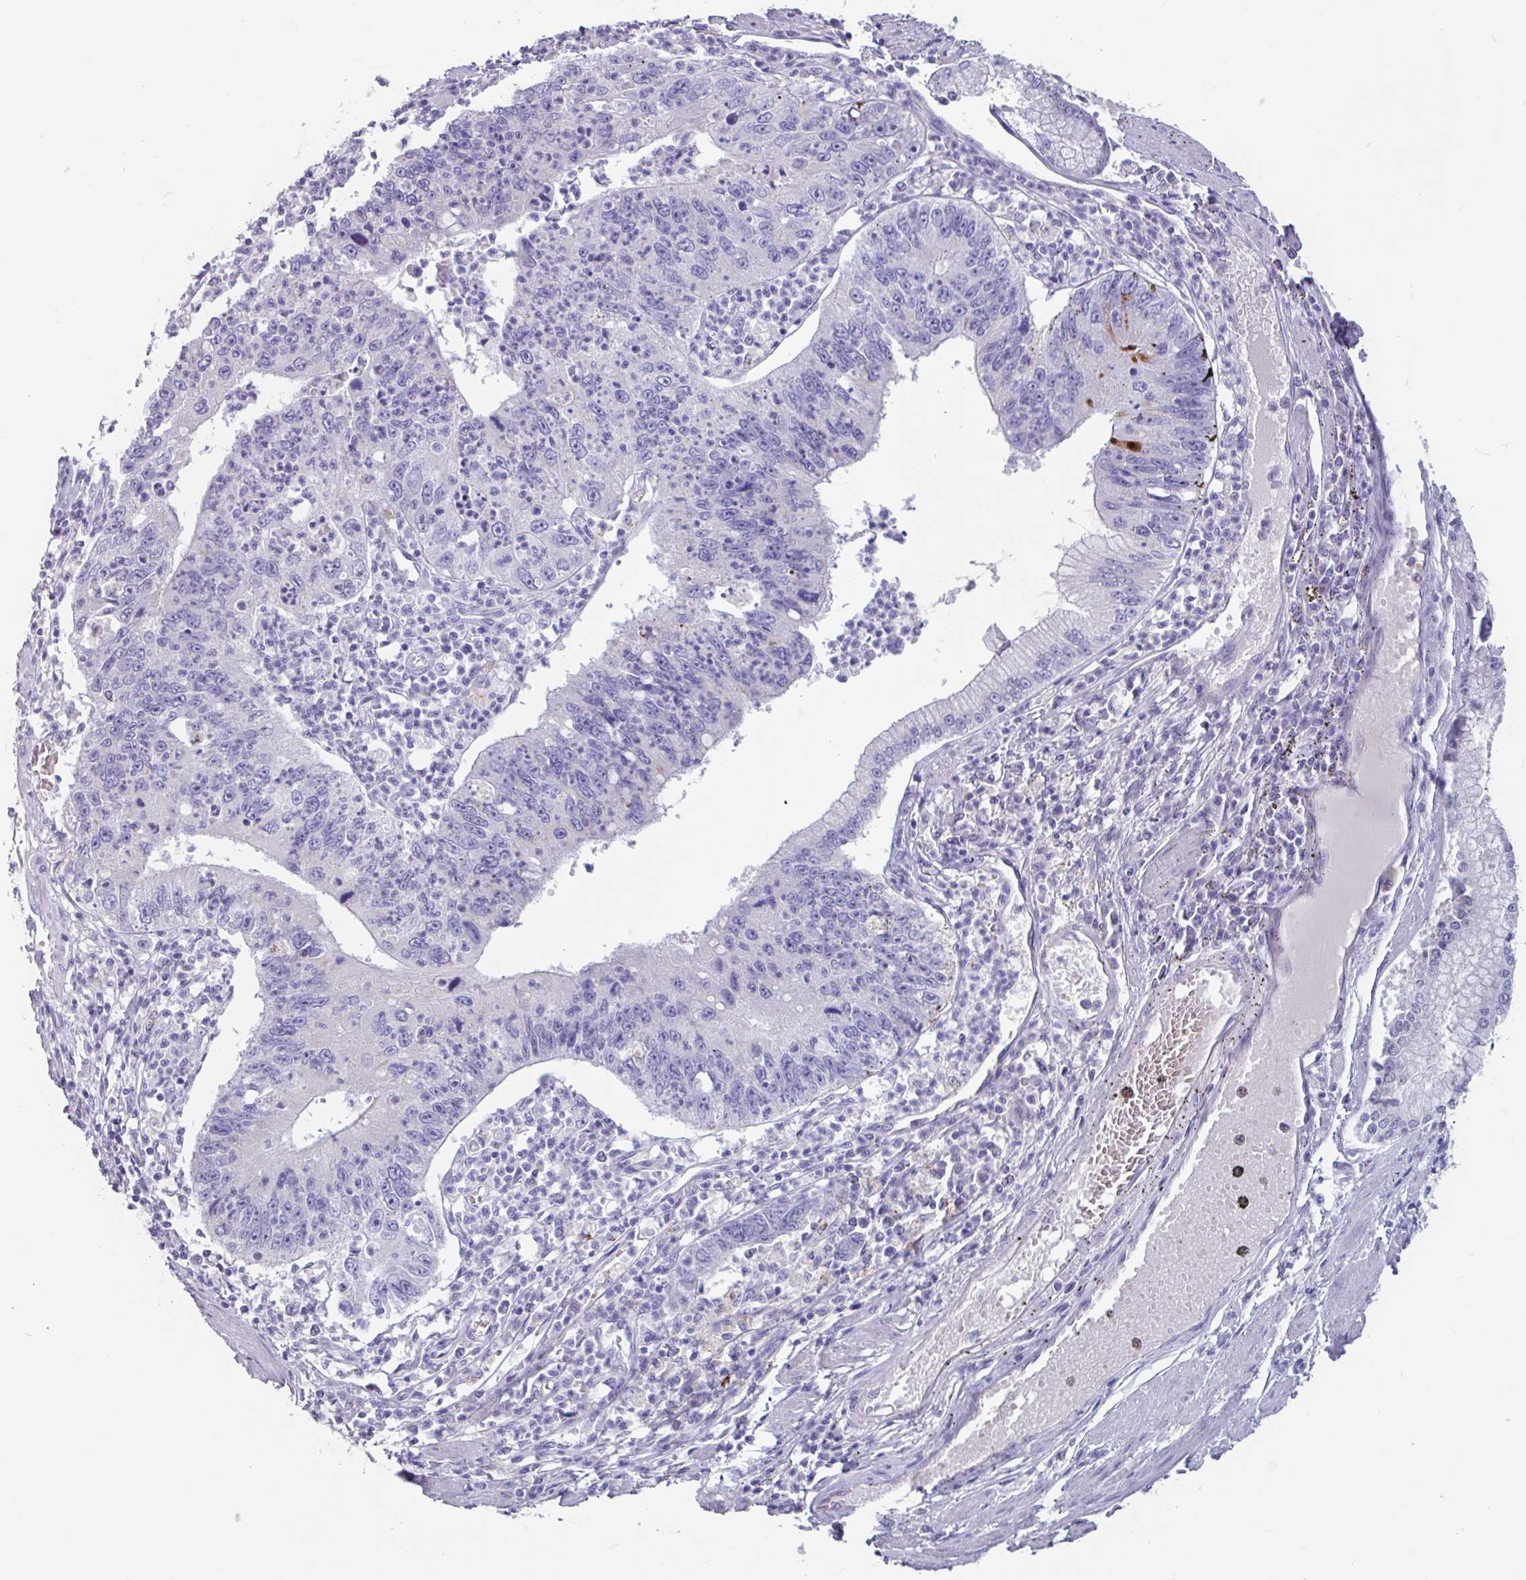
{"staining": {"intensity": "negative", "quantity": "none", "location": "none"}, "tissue": "stomach cancer", "cell_type": "Tumor cells", "image_type": "cancer", "snomed": [{"axis": "morphology", "description": "Adenocarcinoma, NOS"}, {"axis": "topography", "description": "Stomach"}], "caption": "An IHC micrograph of stomach cancer is shown. There is no staining in tumor cells of stomach cancer.", "gene": "OR2T10", "patient": {"sex": "male", "age": 59}}